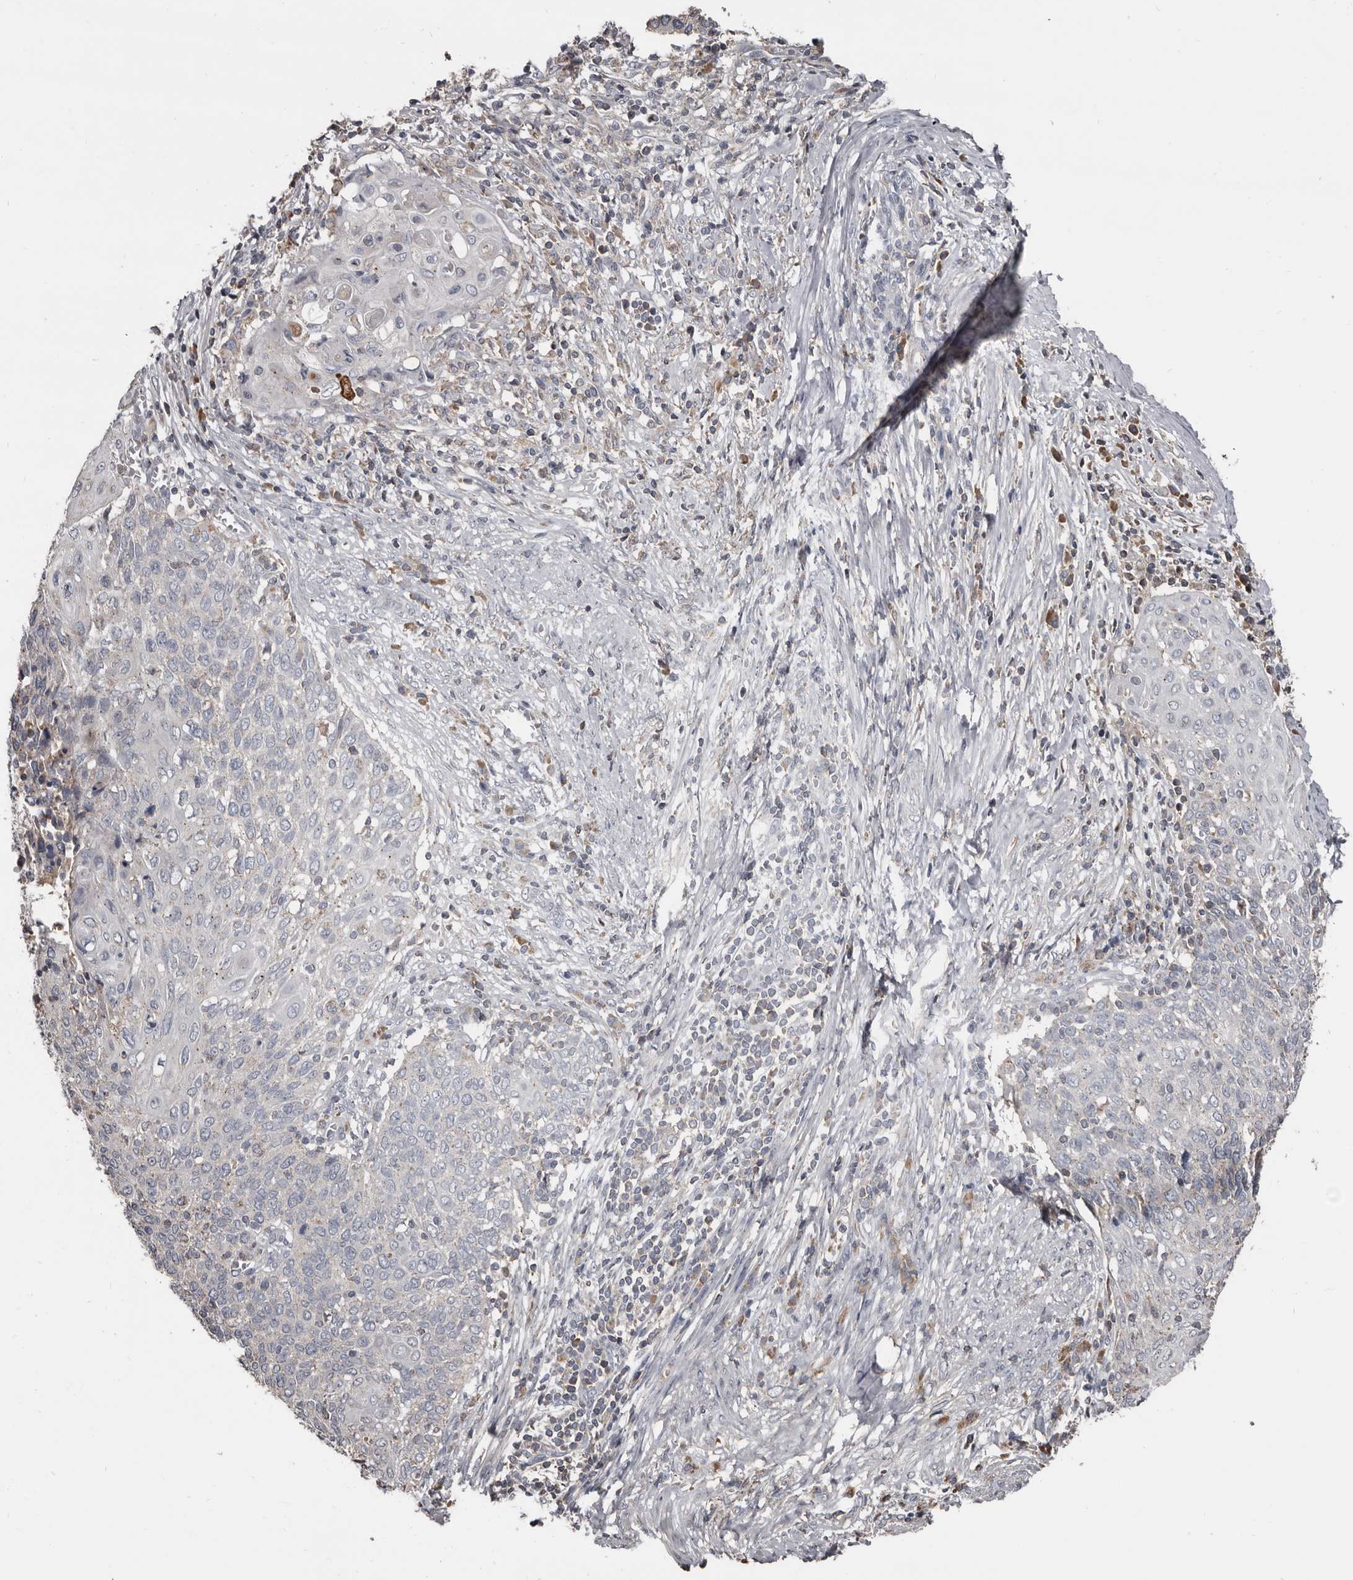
{"staining": {"intensity": "negative", "quantity": "none", "location": "none"}, "tissue": "cervical cancer", "cell_type": "Tumor cells", "image_type": "cancer", "snomed": [{"axis": "morphology", "description": "Squamous cell carcinoma, NOS"}, {"axis": "topography", "description": "Cervix"}], "caption": "IHC of human cervical cancer (squamous cell carcinoma) displays no staining in tumor cells.", "gene": "GREB1", "patient": {"sex": "female", "age": 39}}